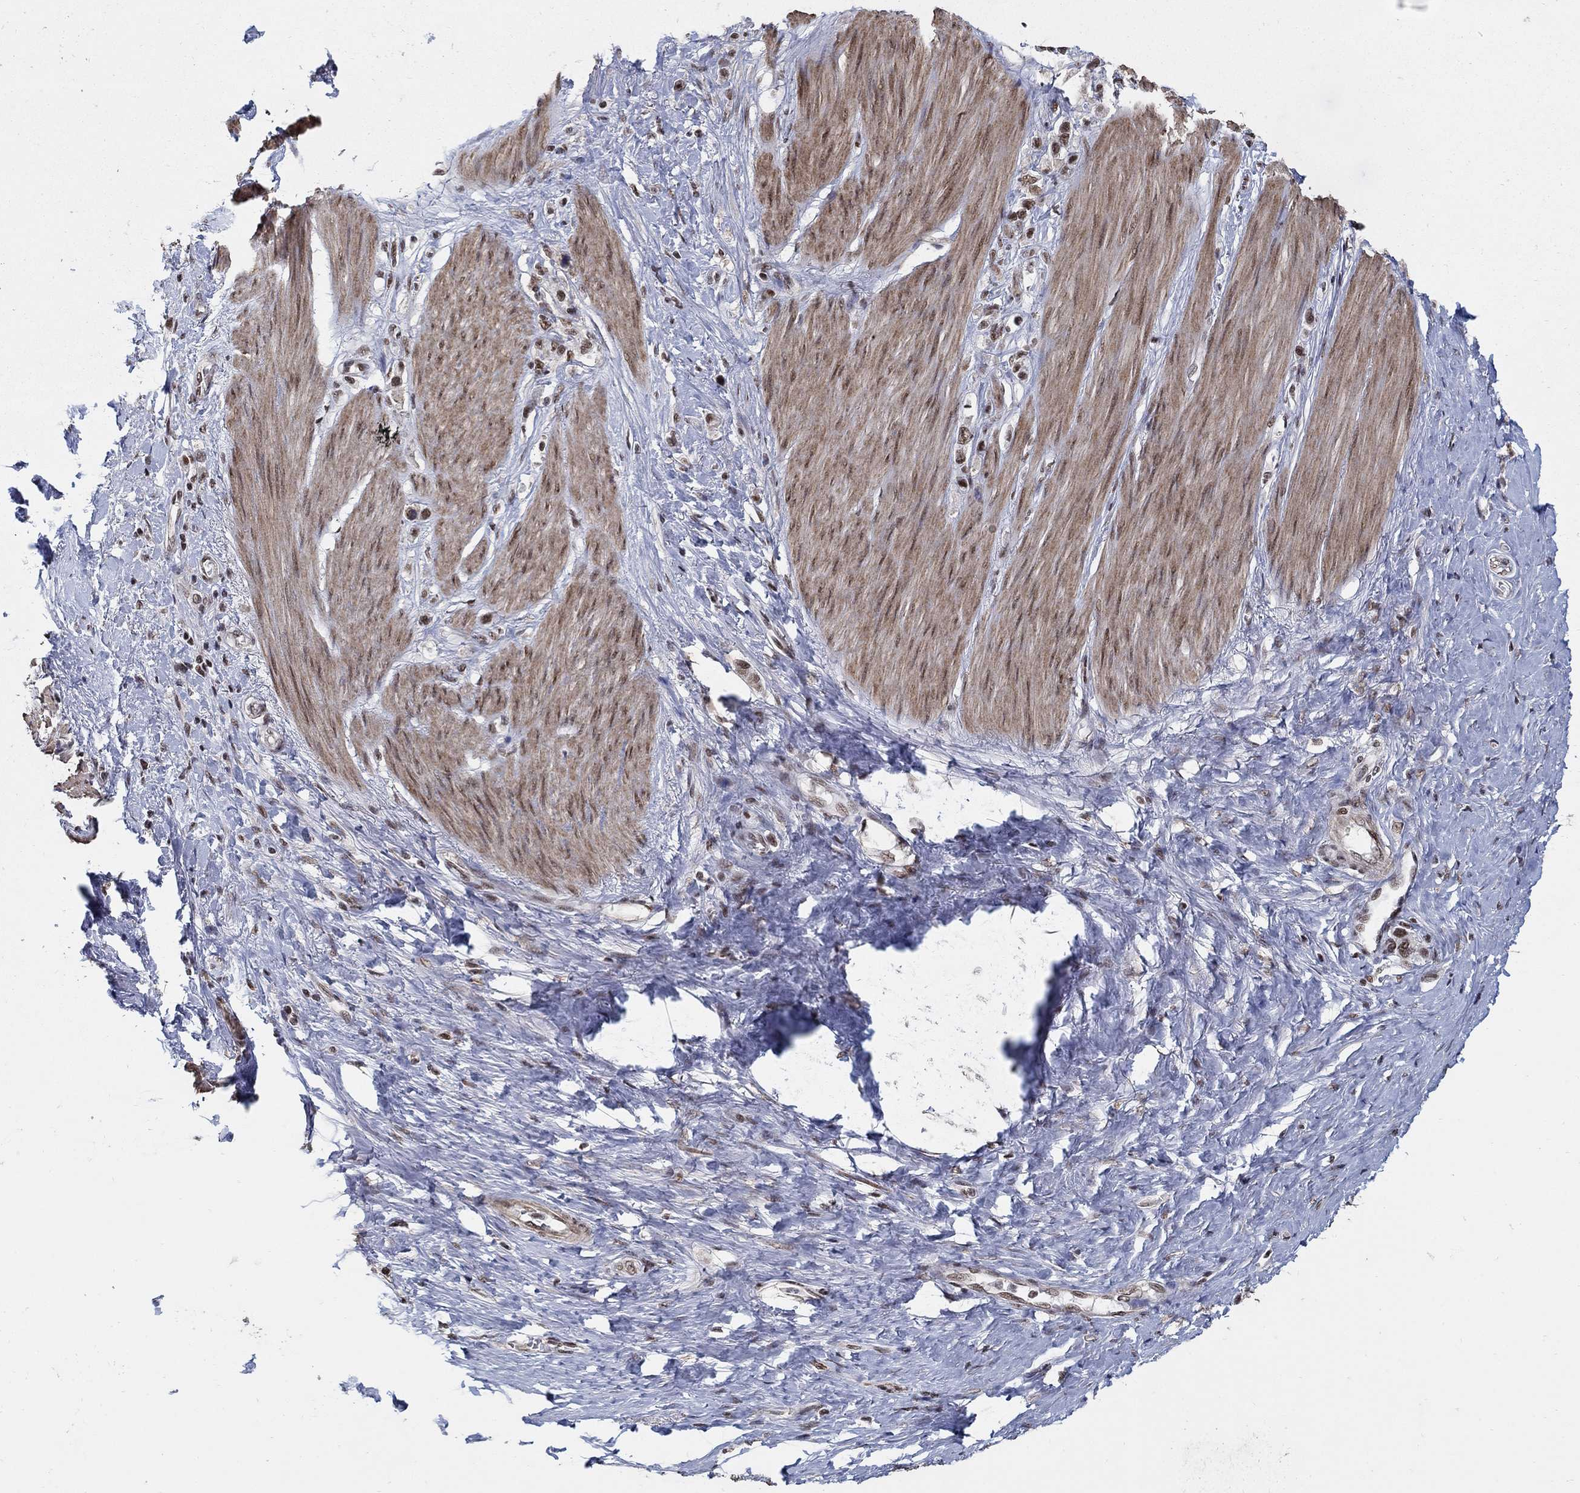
{"staining": {"intensity": "moderate", "quantity": "25%-75%", "location": "nuclear"}, "tissue": "stomach cancer", "cell_type": "Tumor cells", "image_type": "cancer", "snomed": [{"axis": "morphology", "description": "Normal tissue, NOS"}, {"axis": "morphology", "description": "Adenocarcinoma, NOS"}, {"axis": "morphology", "description": "Adenocarcinoma, High grade"}, {"axis": "topography", "description": "Stomach, upper"}, {"axis": "topography", "description": "Stomach"}], "caption": "Stomach cancer (adenocarcinoma) tissue displays moderate nuclear expression in about 25%-75% of tumor cells", "gene": "PNISR", "patient": {"sex": "female", "age": 65}}